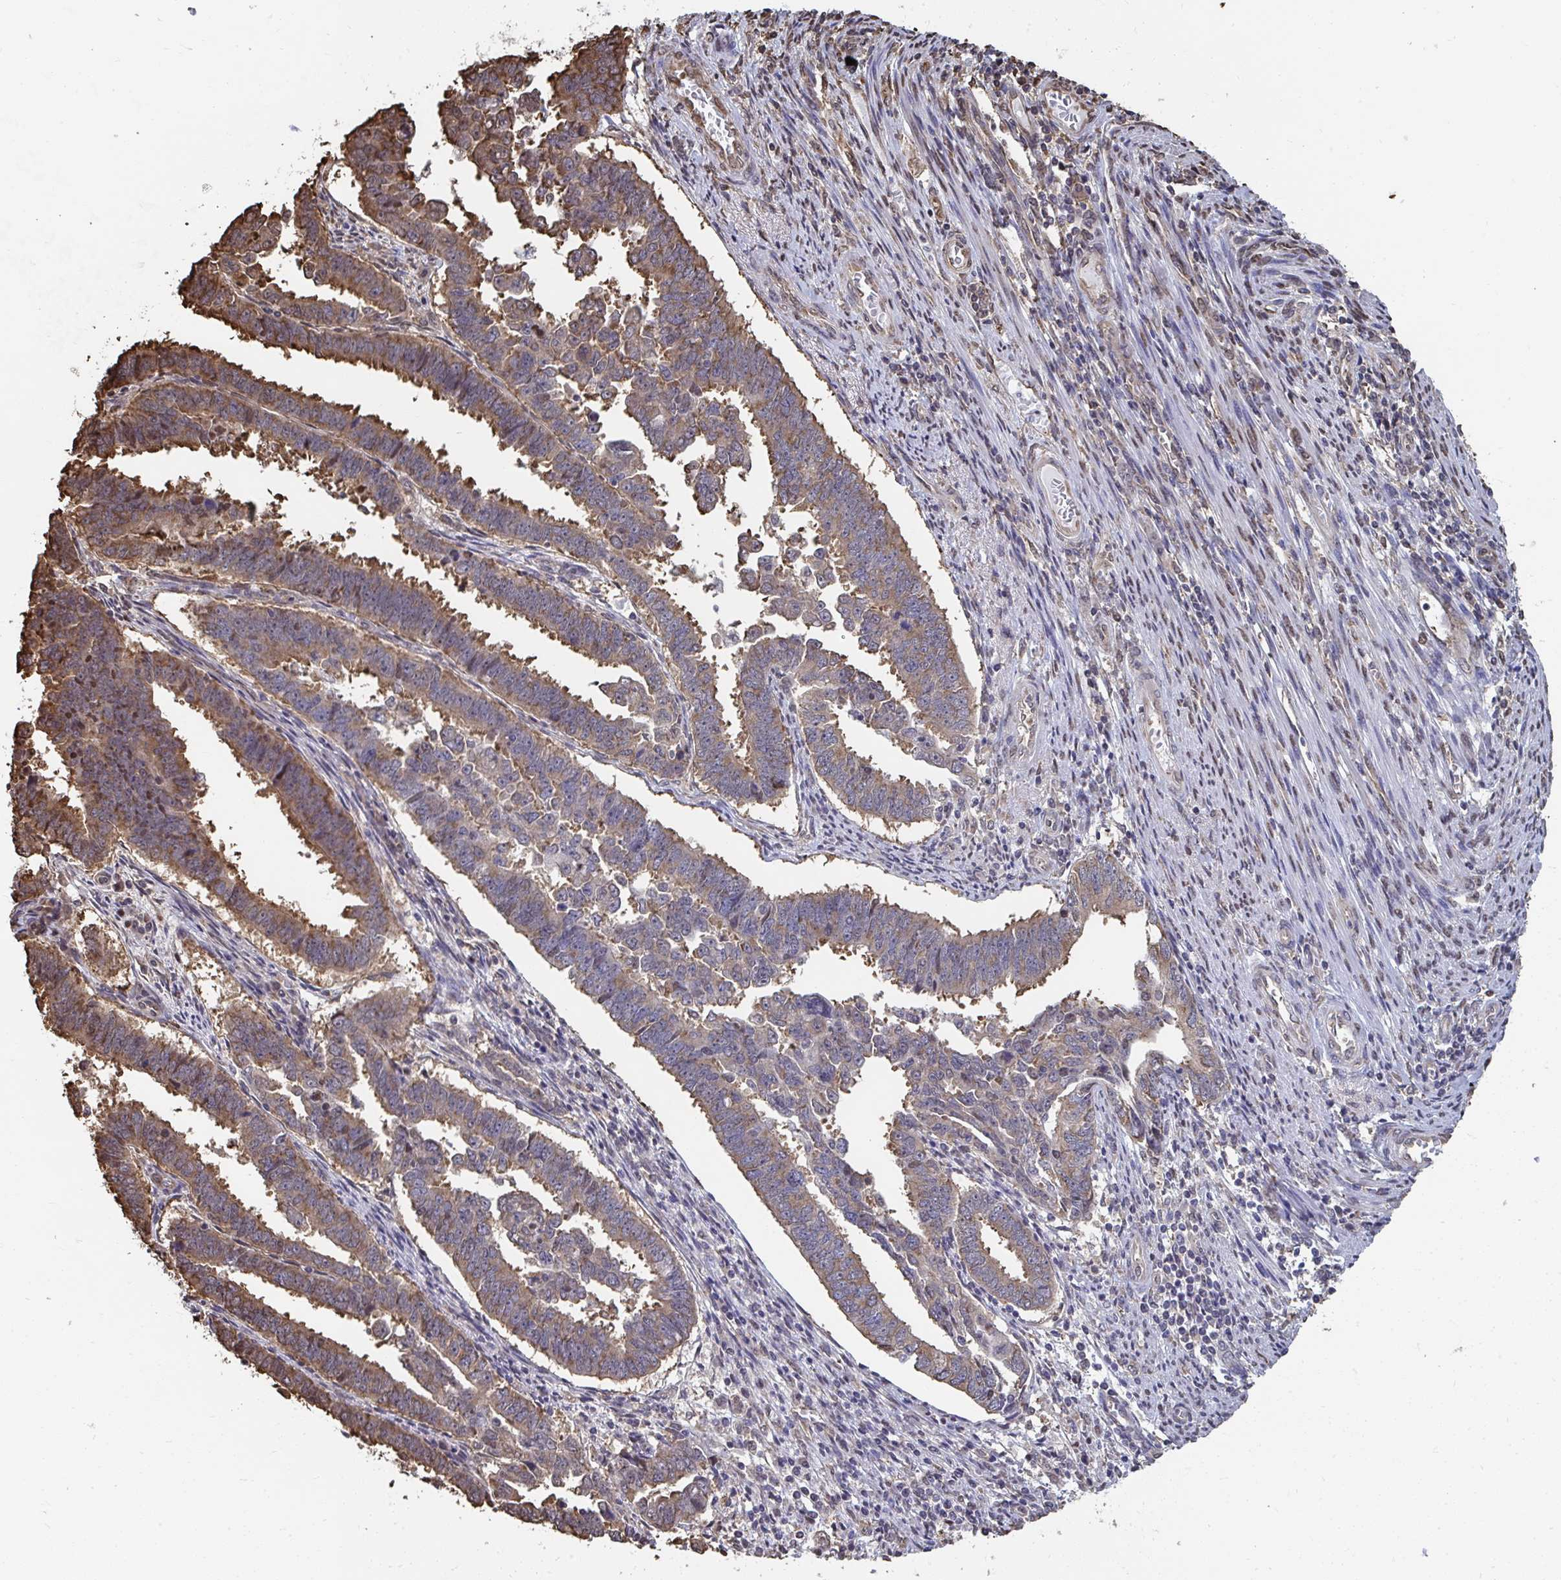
{"staining": {"intensity": "moderate", "quantity": ">75%", "location": "cytoplasmic/membranous"}, "tissue": "endometrial cancer", "cell_type": "Tumor cells", "image_type": "cancer", "snomed": [{"axis": "morphology", "description": "Adenocarcinoma, NOS"}, {"axis": "topography", "description": "Endometrium"}], "caption": "An image of human endometrial cancer (adenocarcinoma) stained for a protein reveals moderate cytoplasmic/membranous brown staining in tumor cells.", "gene": "SYNCRIP", "patient": {"sex": "female", "age": 75}}